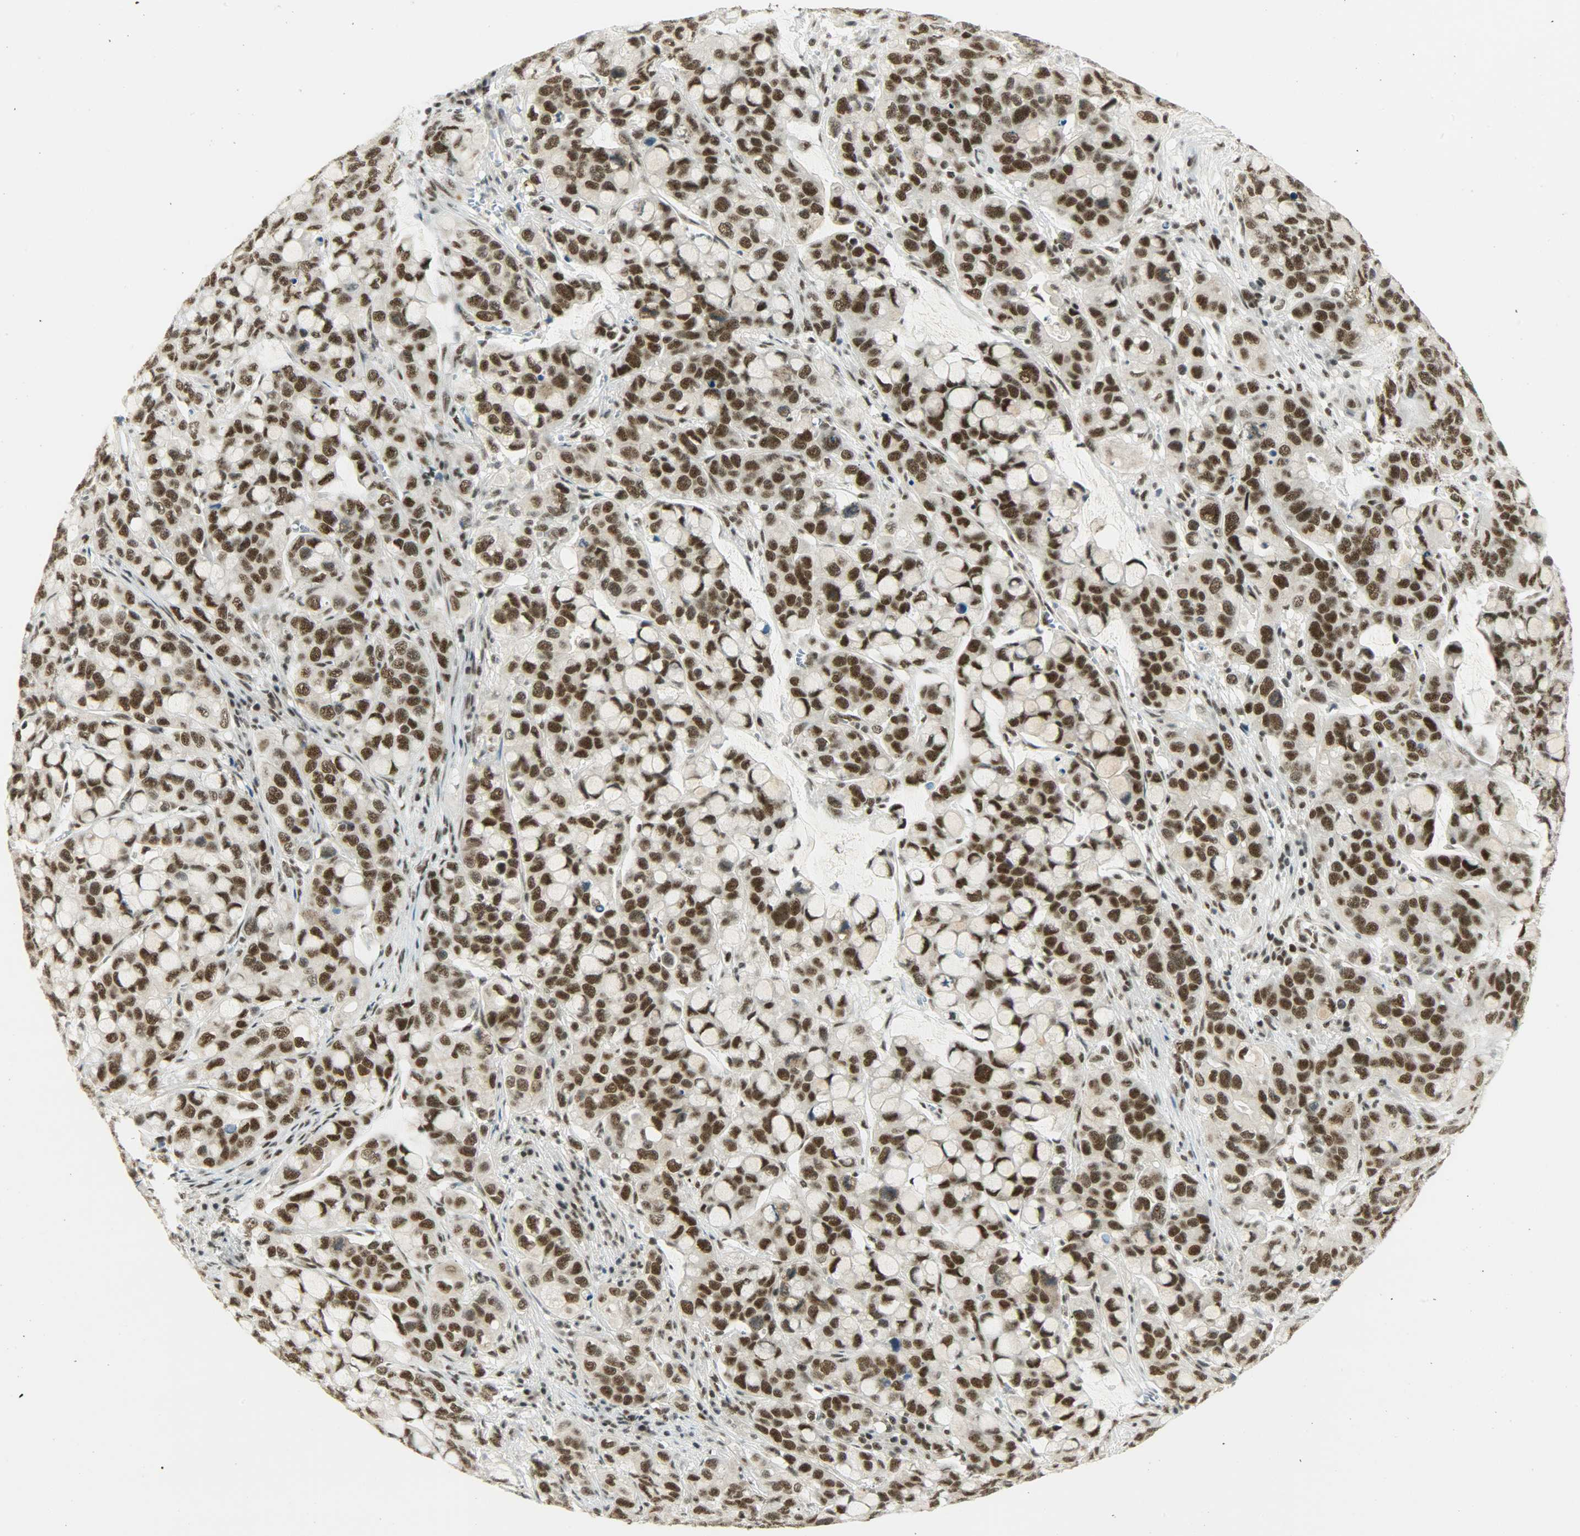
{"staining": {"intensity": "strong", "quantity": ">75%", "location": "nuclear"}, "tissue": "stomach cancer", "cell_type": "Tumor cells", "image_type": "cancer", "snomed": [{"axis": "morphology", "description": "Adenocarcinoma, NOS"}, {"axis": "topography", "description": "Stomach, lower"}], "caption": "This image shows stomach adenocarcinoma stained with immunohistochemistry (IHC) to label a protein in brown. The nuclear of tumor cells show strong positivity for the protein. Nuclei are counter-stained blue.", "gene": "SUGP1", "patient": {"sex": "male", "age": 84}}